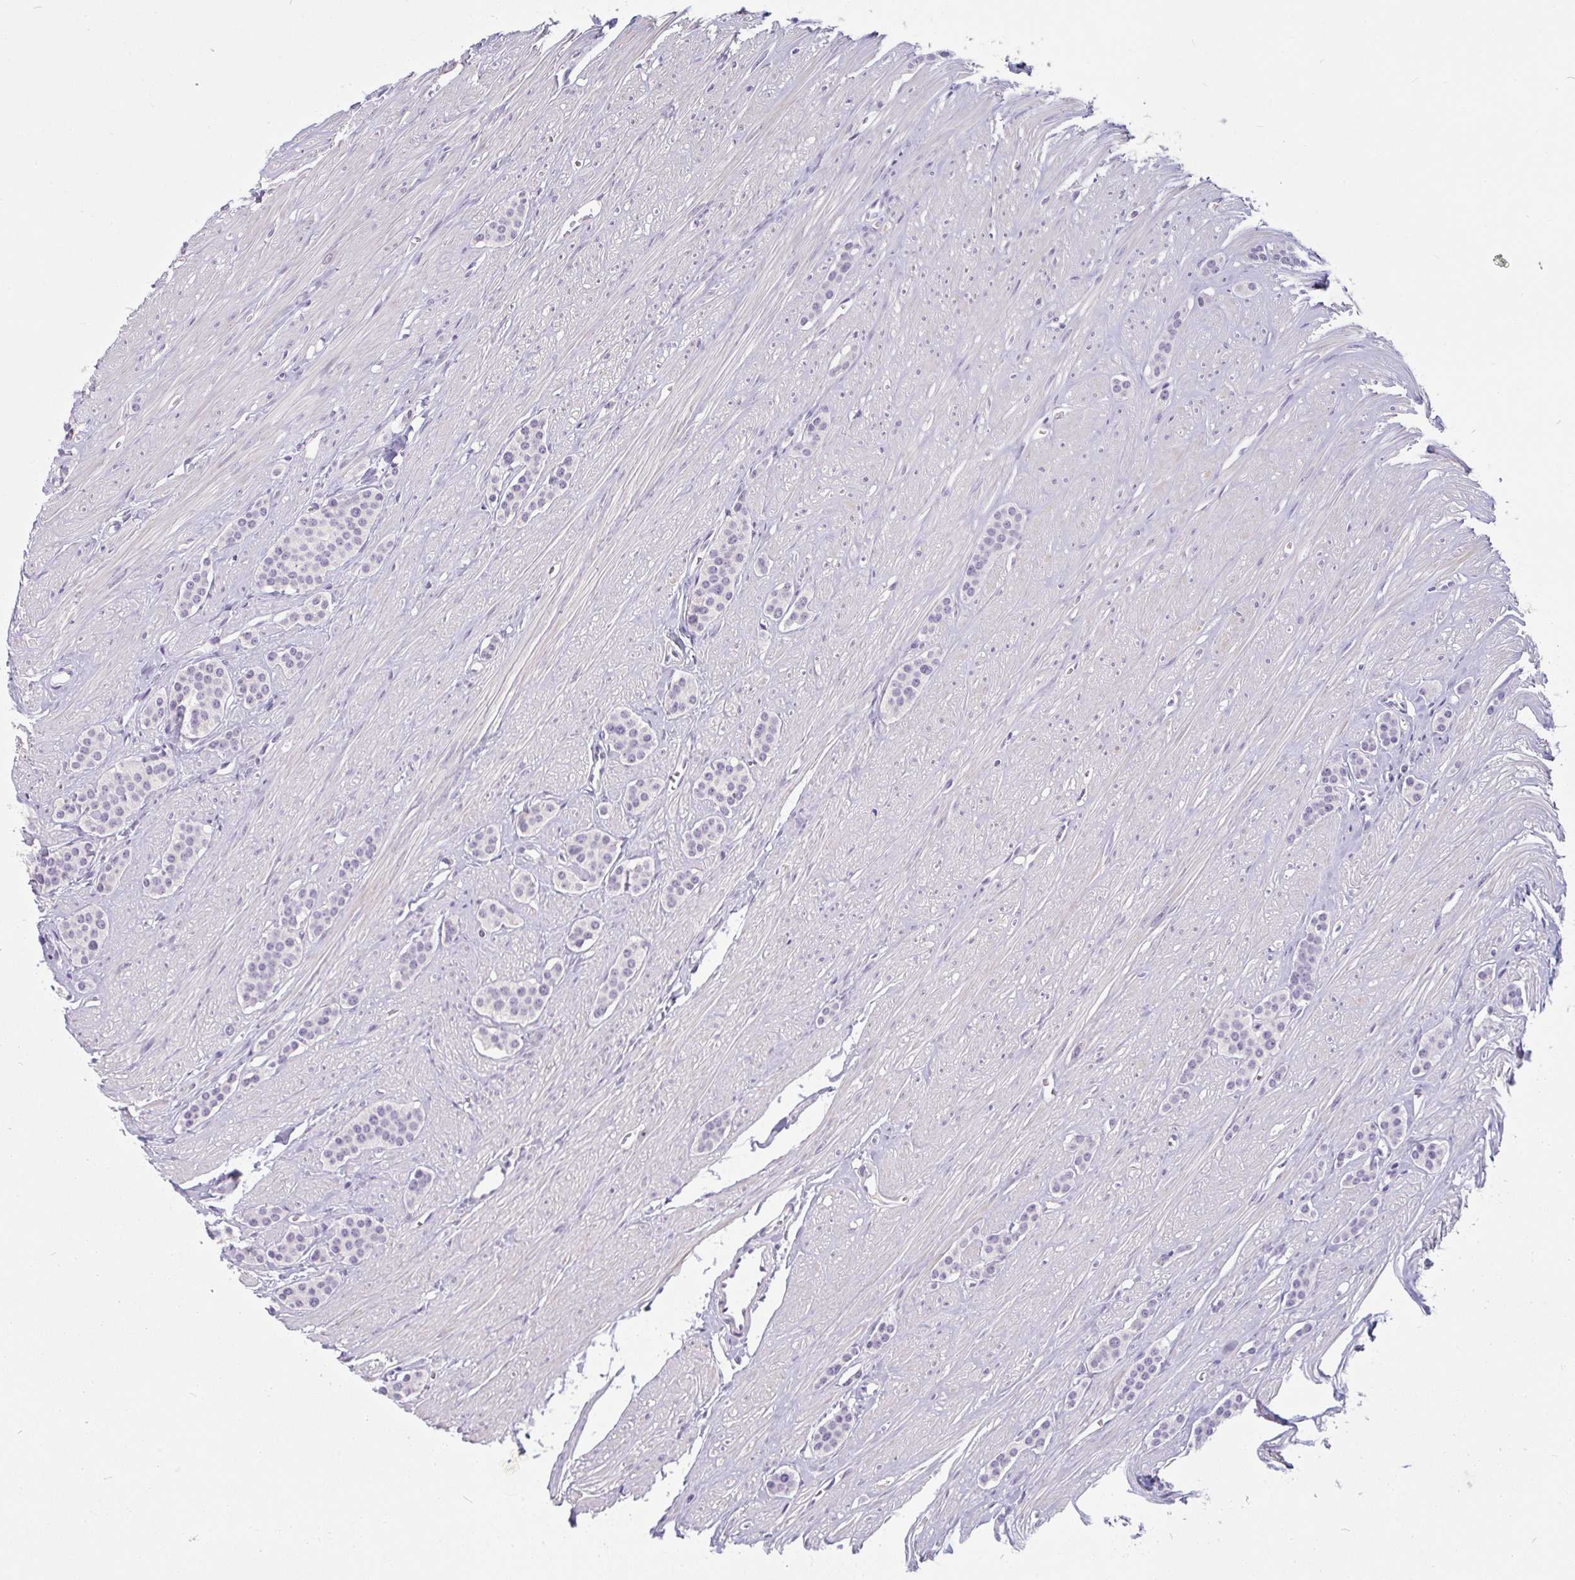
{"staining": {"intensity": "negative", "quantity": "none", "location": "none"}, "tissue": "carcinoid", "cell_type": "Tumor cells", "image_type": "cancer", "snomed": [{"axis": "morphology", "description": "Carcinoid, malignant, NOS"}, {"axis": "topography", "description": "Small intestine"}], "caption": "DAB immunohistochemical staining of human carcinoid (malignant) exhibits no significant positivity in tumor cells.", "gene": "PPFIA4", "patient": {"sex": "male", "age": 60}}